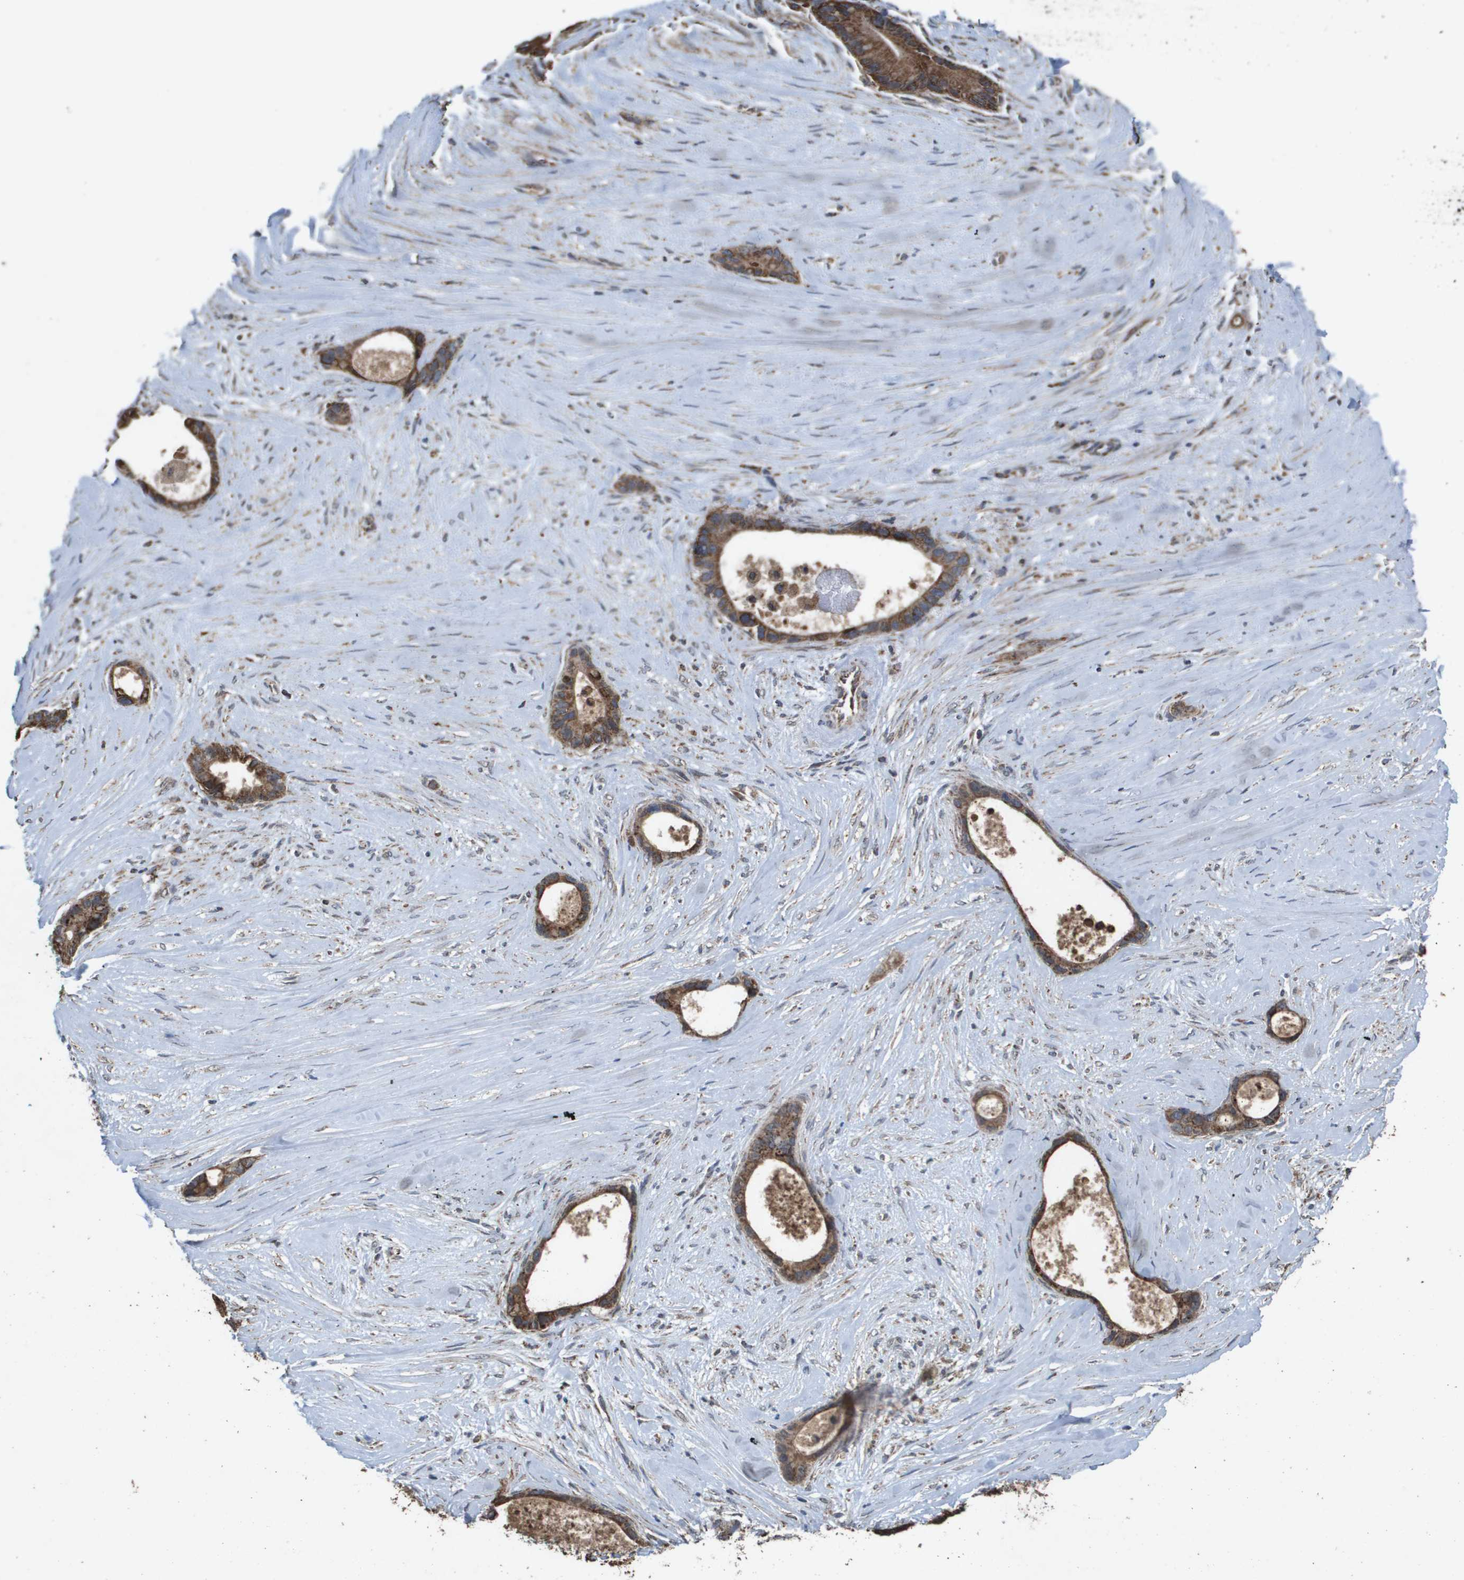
{"staining": {"intensity": "strong", "quantity": ">75%", "location": "cytoplasmic/membranous"}, "tissue": "liver cancer", "cell_type": "Tumor cells", "image_type": "cancer", "snomed": [{"axis": "morphology", "description": "Cholangiocarcinoma"}, {"axis": "topography", "description": "Liver"}], "caption": "A brown stain shows strong cytoplasmic/membranous staining of a protein in human liver cholangiocarcinoma tumor cells. (IHC, brightfield microscopy, high magnification).", "gene": "HSPE1", "patient": {"sex": "female", "age": 55}}